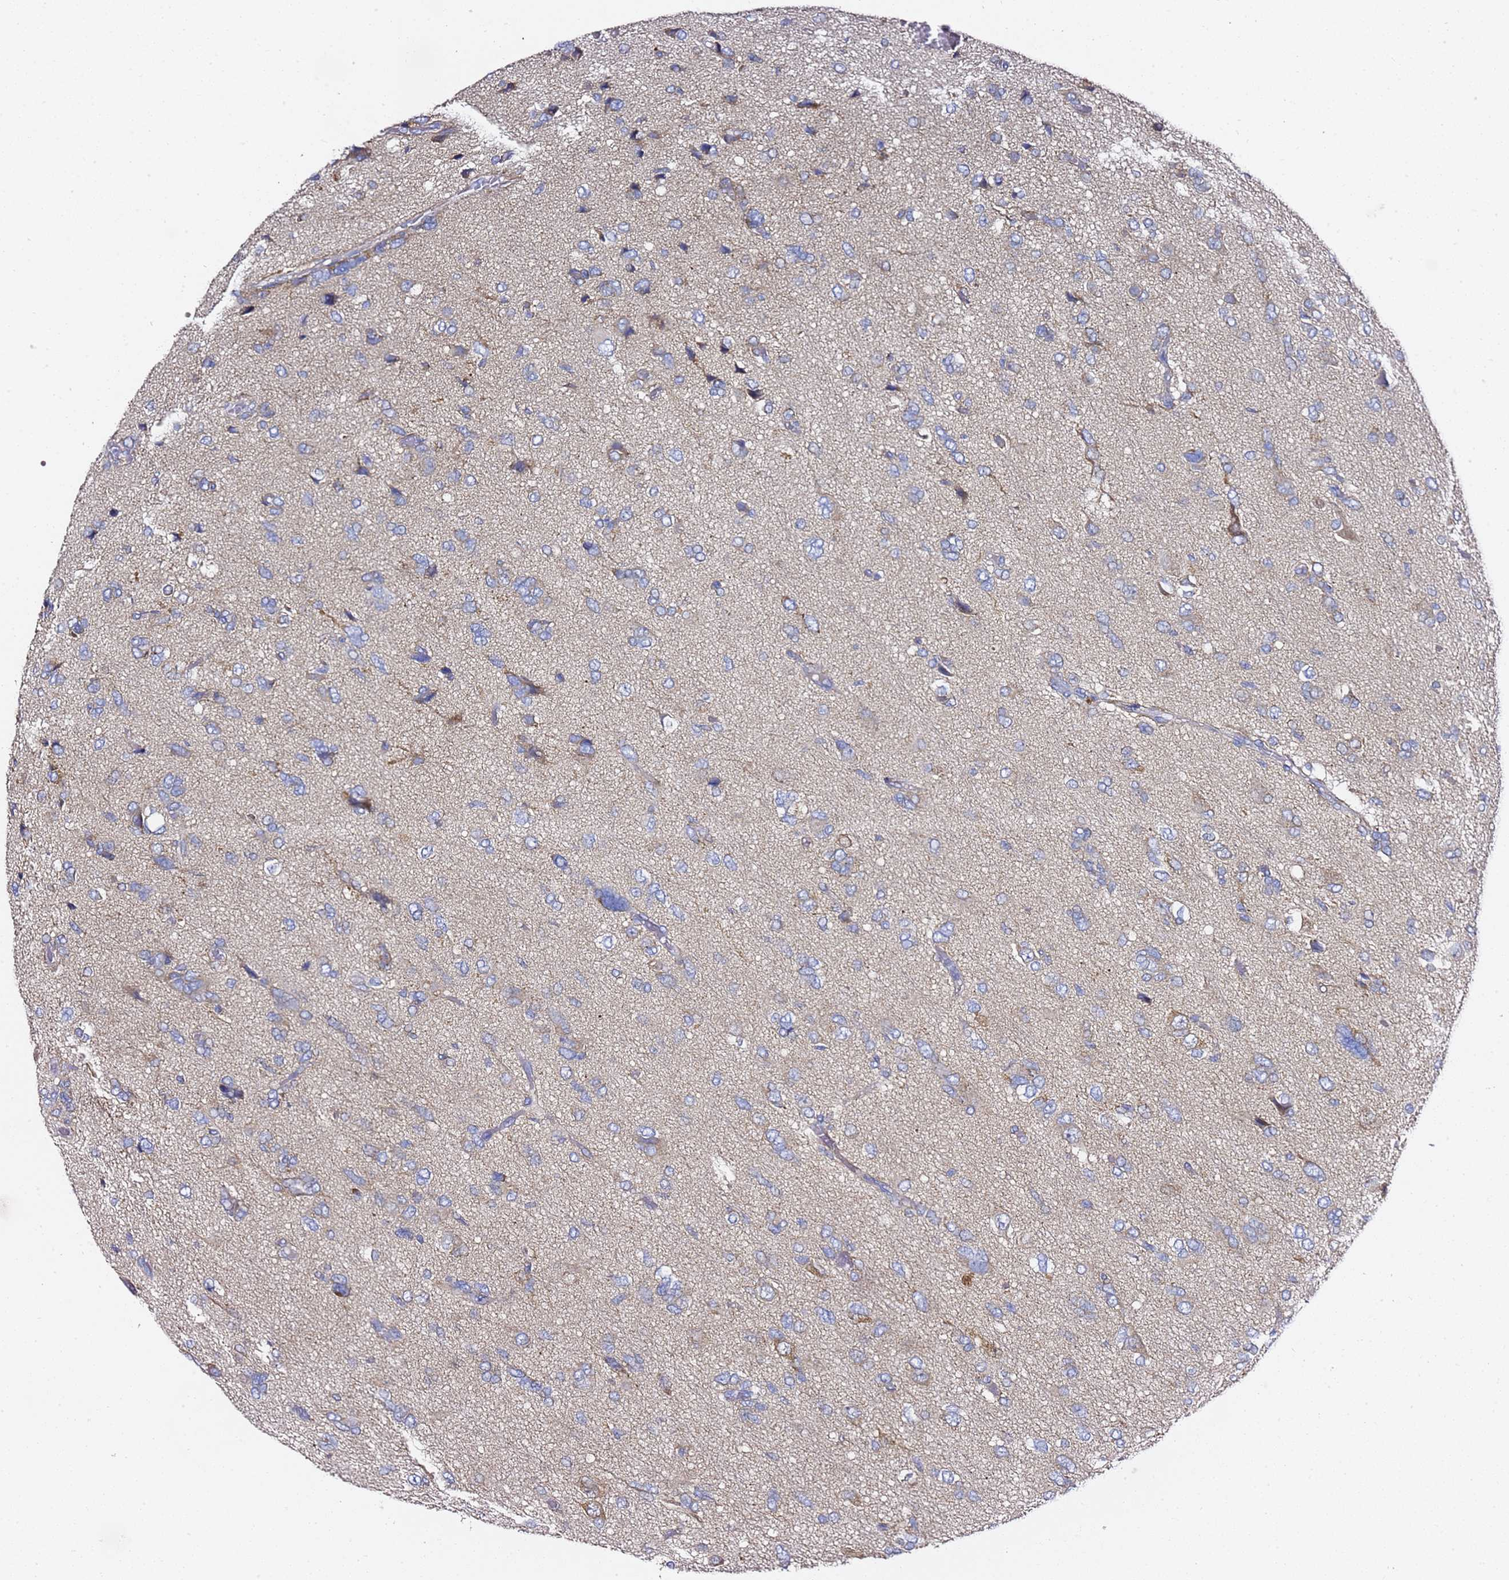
{"staining": {"intensity": "weak", "quantity": "25%-75%", "location": "cytoplasmic/membranous"}, "tissue": "glioma", "cell_type": "Tumor cells", "image_type": "cancer", "snomed": [{"axis": "morphology", "description": "Glioma, malignant, High grade"}, {"axis": "topography", "description": "Brain"}], "caption": "Immunohistochemistry (DAB) staining of human glioma shows weak cytoplasmic/membranous protein positivity in about 25%-75% of tumor cells.", "gene": "C19orf12", "patient": {"sex": "female", "age": 59}}